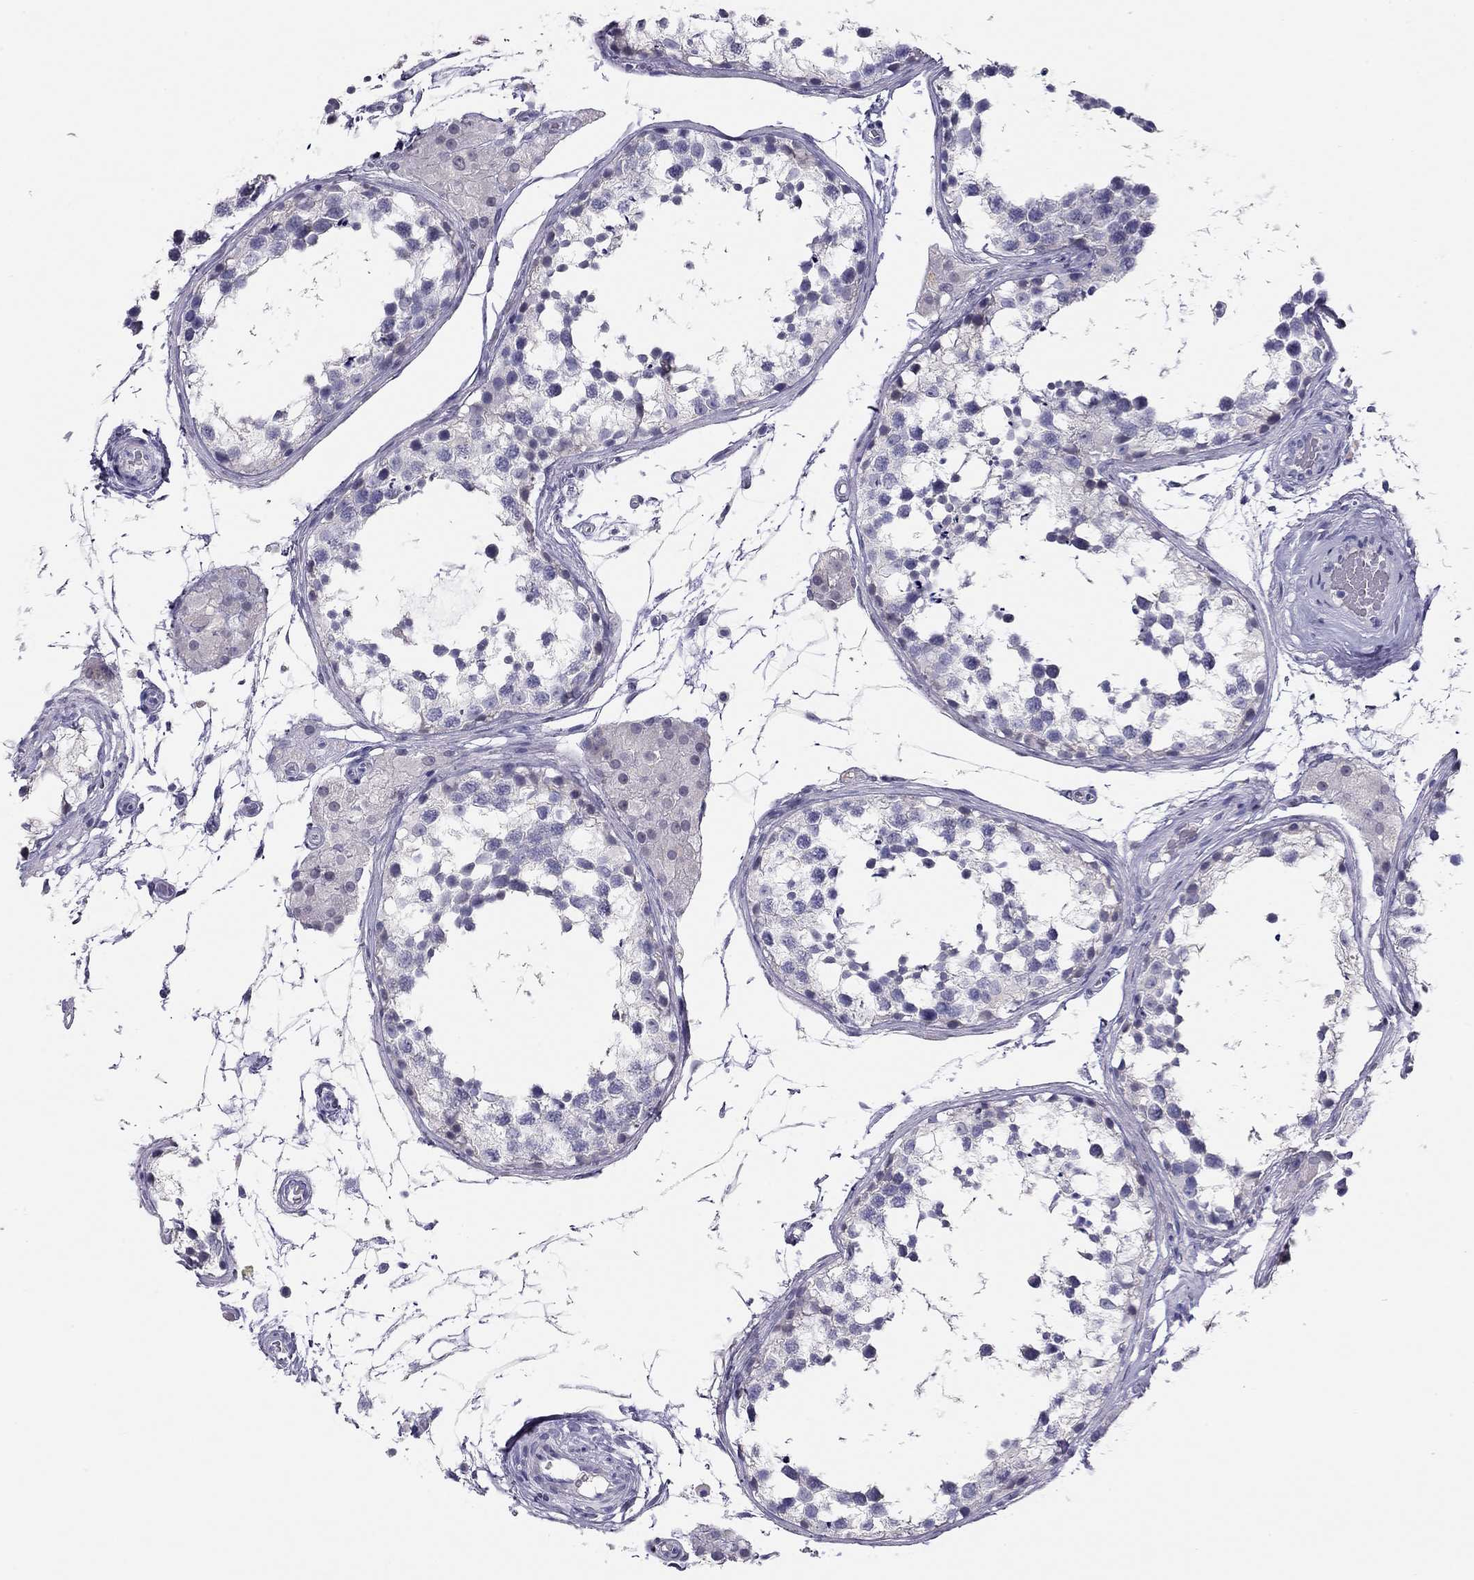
{"staining": {"intensity": "negative", "quantity": "none", "location": "none"}, "tissue": "testis", "cell_type": "Cells in seminiferous ducts", "image_type": "normal", "snomed": [{"axis": "morphology", "description": "Normal tissue, NOS"}, {"axis": "morphology", "description": "Seminoma, NOS"}, {"axis": "topography", "description": "Testis"}], "caption": "Testis stained for a protein using immunohistochemistry (IHC) shows no expression cells in seminiferous ducts.", "gene": "KCNV2", "patient": {"sex": "male", "age": 65}}